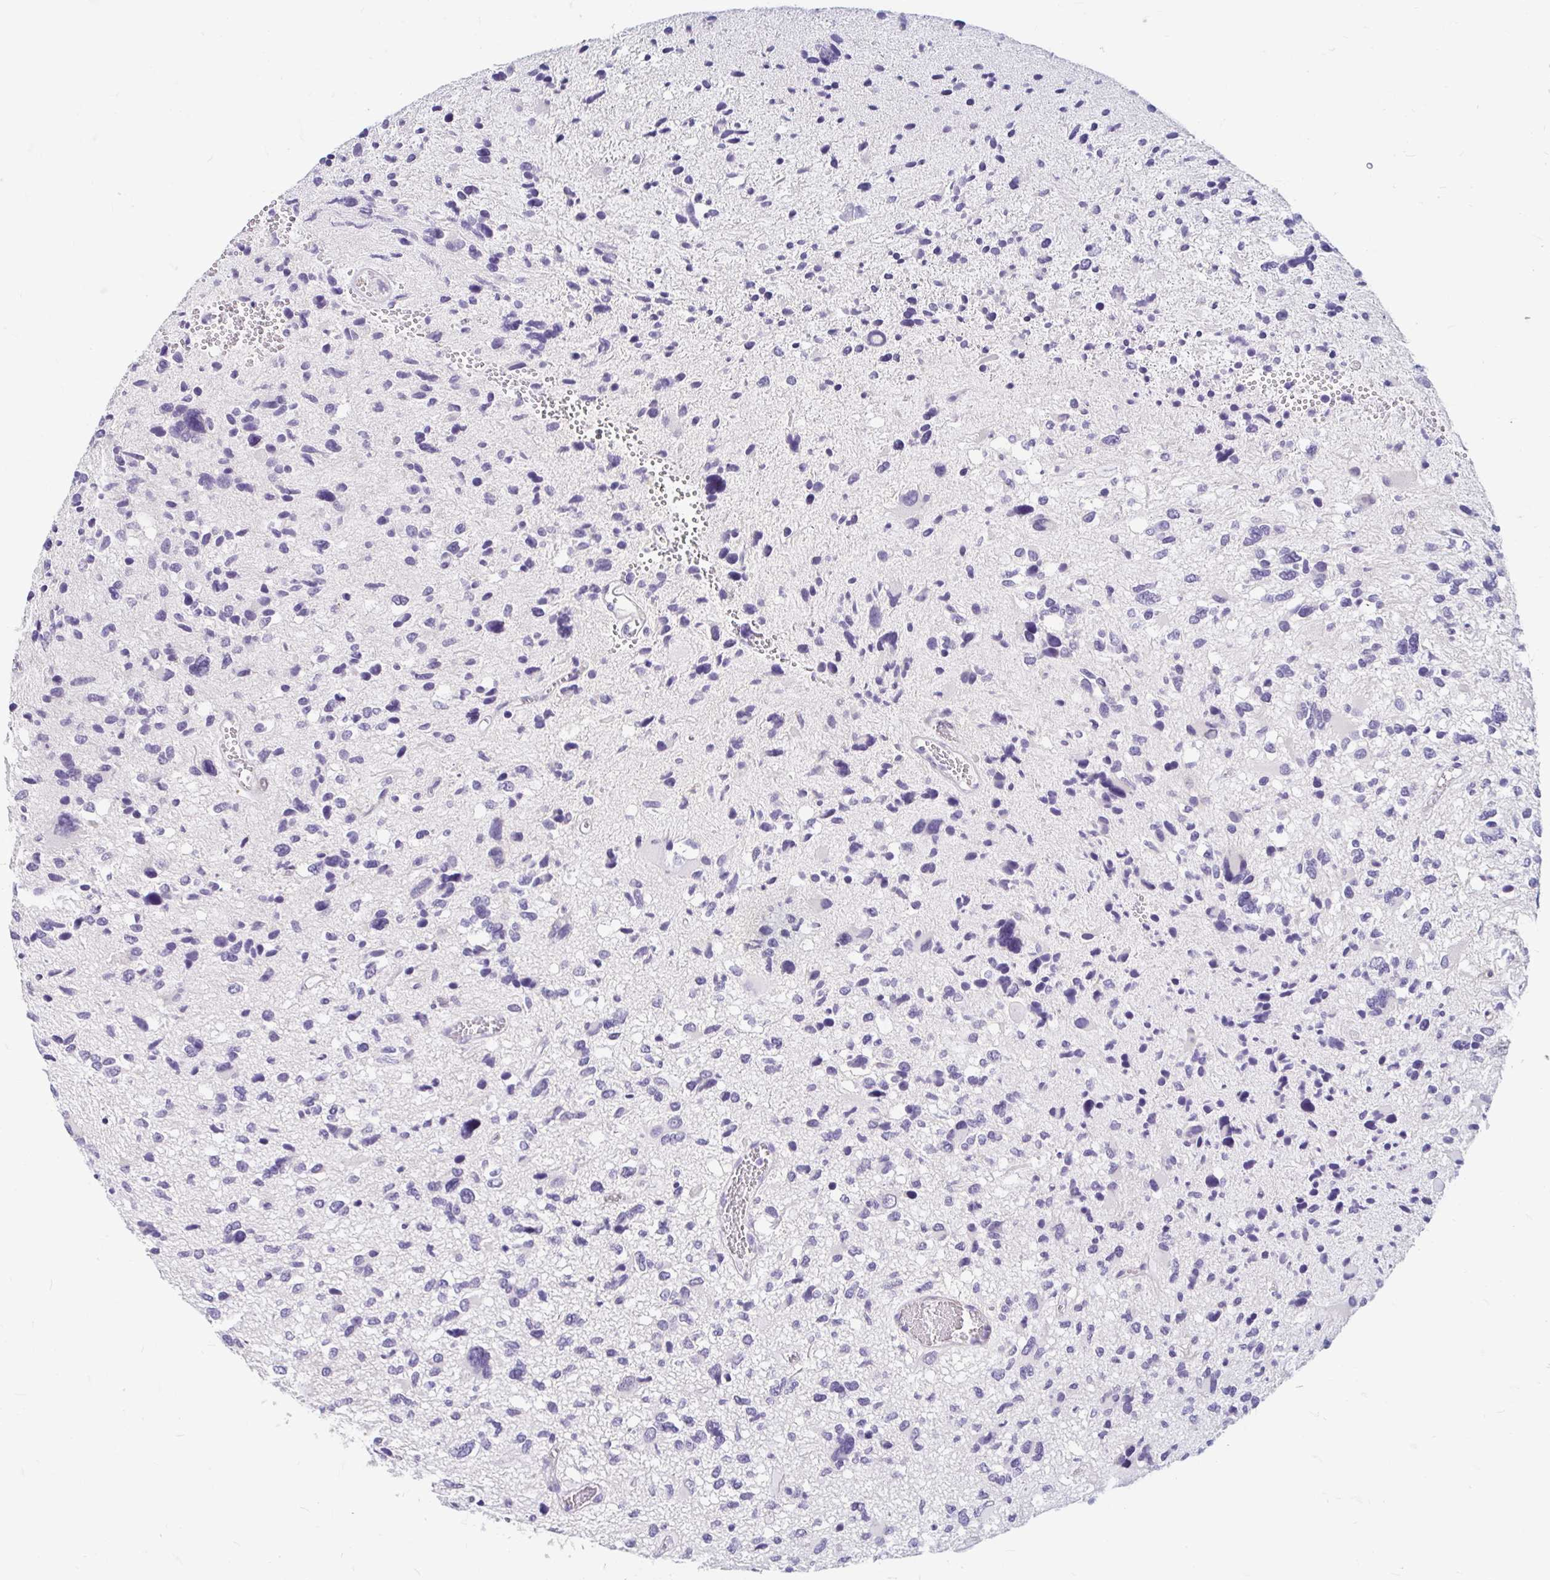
{"staining": {"intensity": "negative", "quantity": "none", "location": "none"}, "tissue": "glioma", "cell_type": "Tumor cells", "image_type": "cancer", "snomed": [{"axis": "morphology", "description": "Glioma, malignant, High grade"}, {"axis": "topography", "description": "Brain"}], "caption": "IHC photomicrograph of neoplastic tissue: human malignant glioma (high-grade) stained with DAB (3,3'-diaminobenzidine) displays no significant protein positivity in tumor cells. (Stains: DAB (3,3'-diaminobenzidine) IHC with hematoxylin counter stain, Microscopy: brightfield microscopy at high magnification).", "gene": "ADH1A", "patient": {"sex": "female", "age": 11}}